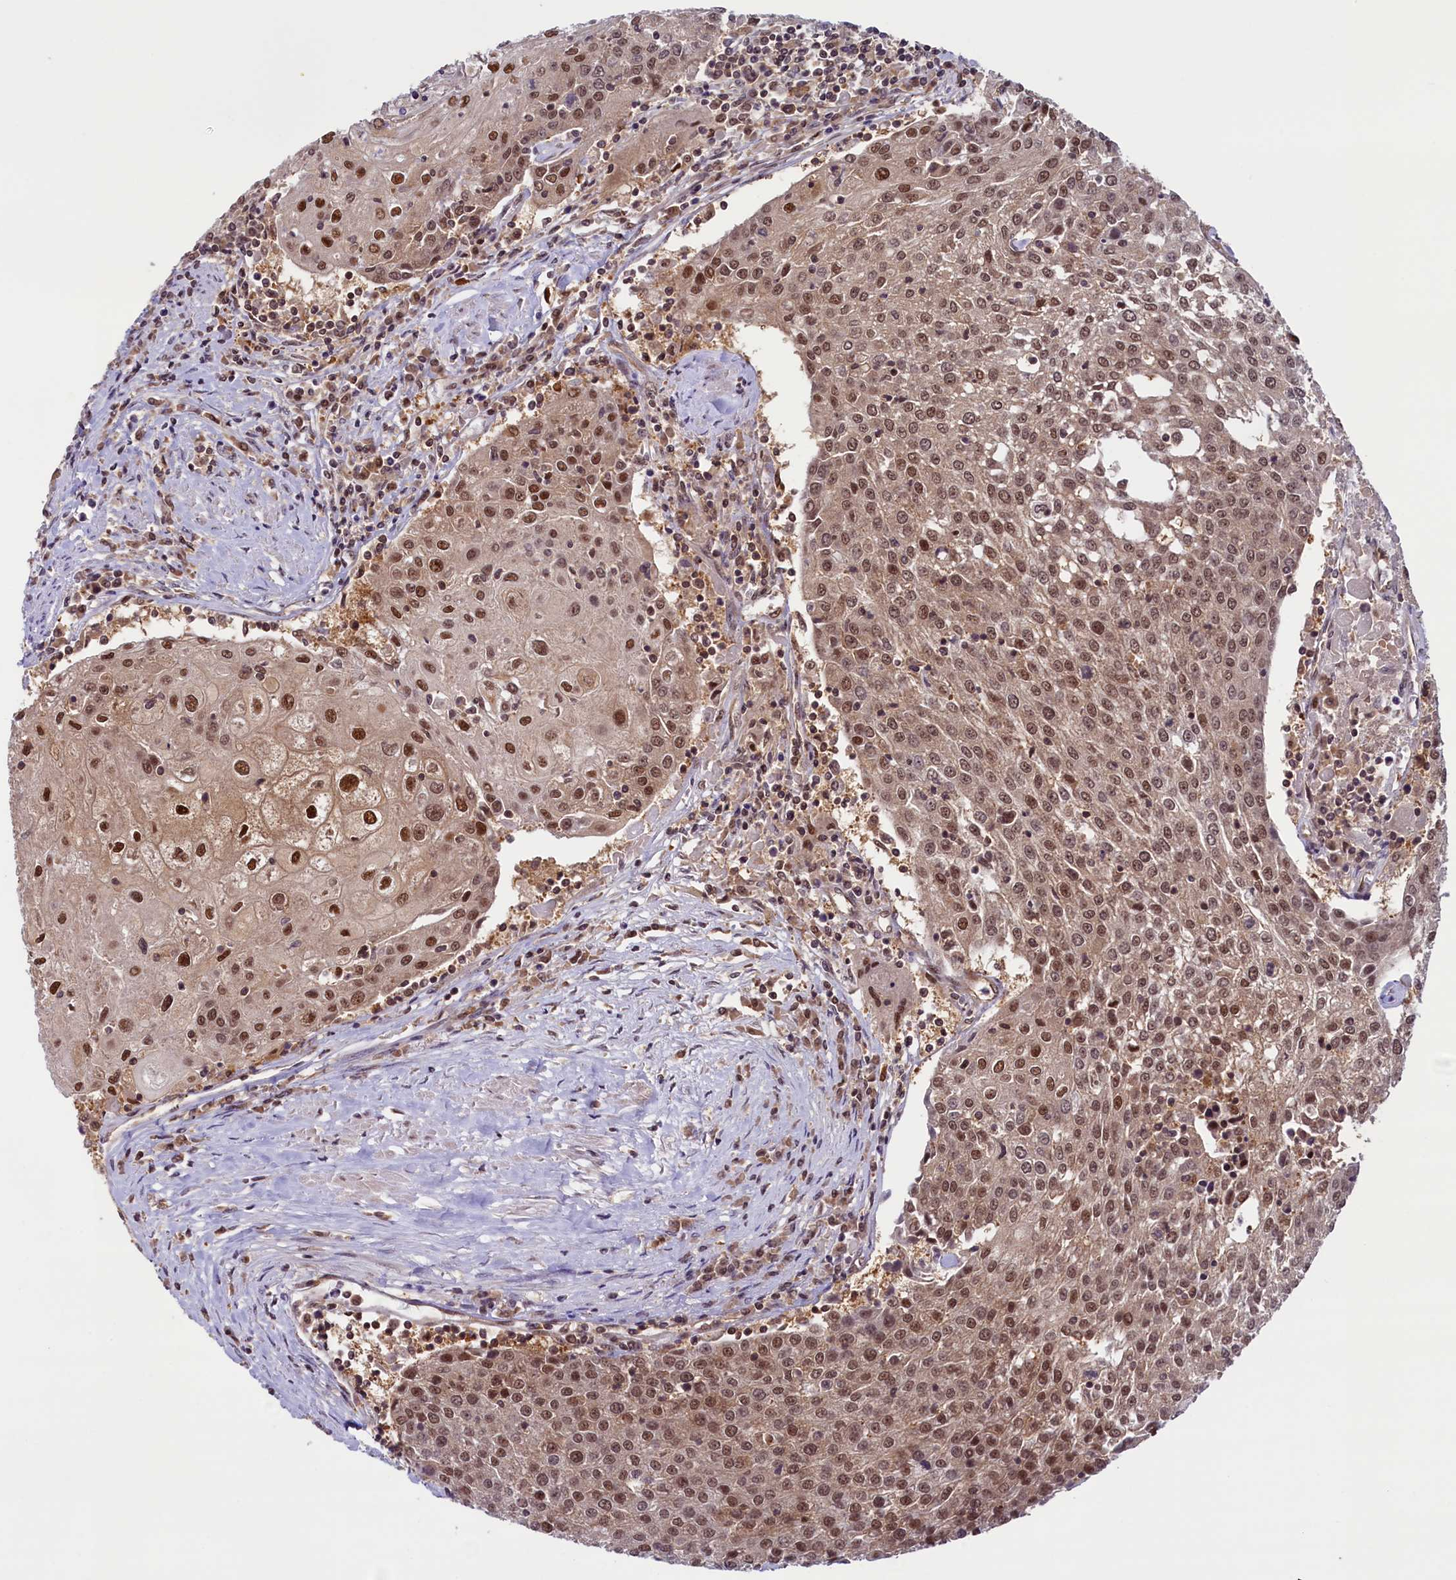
{"staining": {"intensity": "moderate", "quantity": ">75%", "location": "nuclear"}, "tissue": "urothelial cancer", "cell_type": "Tumor cells", "image_type": "cancer", "snomed": [{"axis": "morphology", "description": "Urothelial carcinoma, High grade"}, {"axis": "topography", "description": "Urinary bladder"}], "caption": "Immunohistochemistry histopathology image of human high-grade urothelial carcinoma stained for a protein (brown), which demonstrates medium levels of moderate nuclear staining in approximately >75% of tumor cells.", "gene": "SLC7A6OS", "patient": {"sex": "female", "age": 85}}